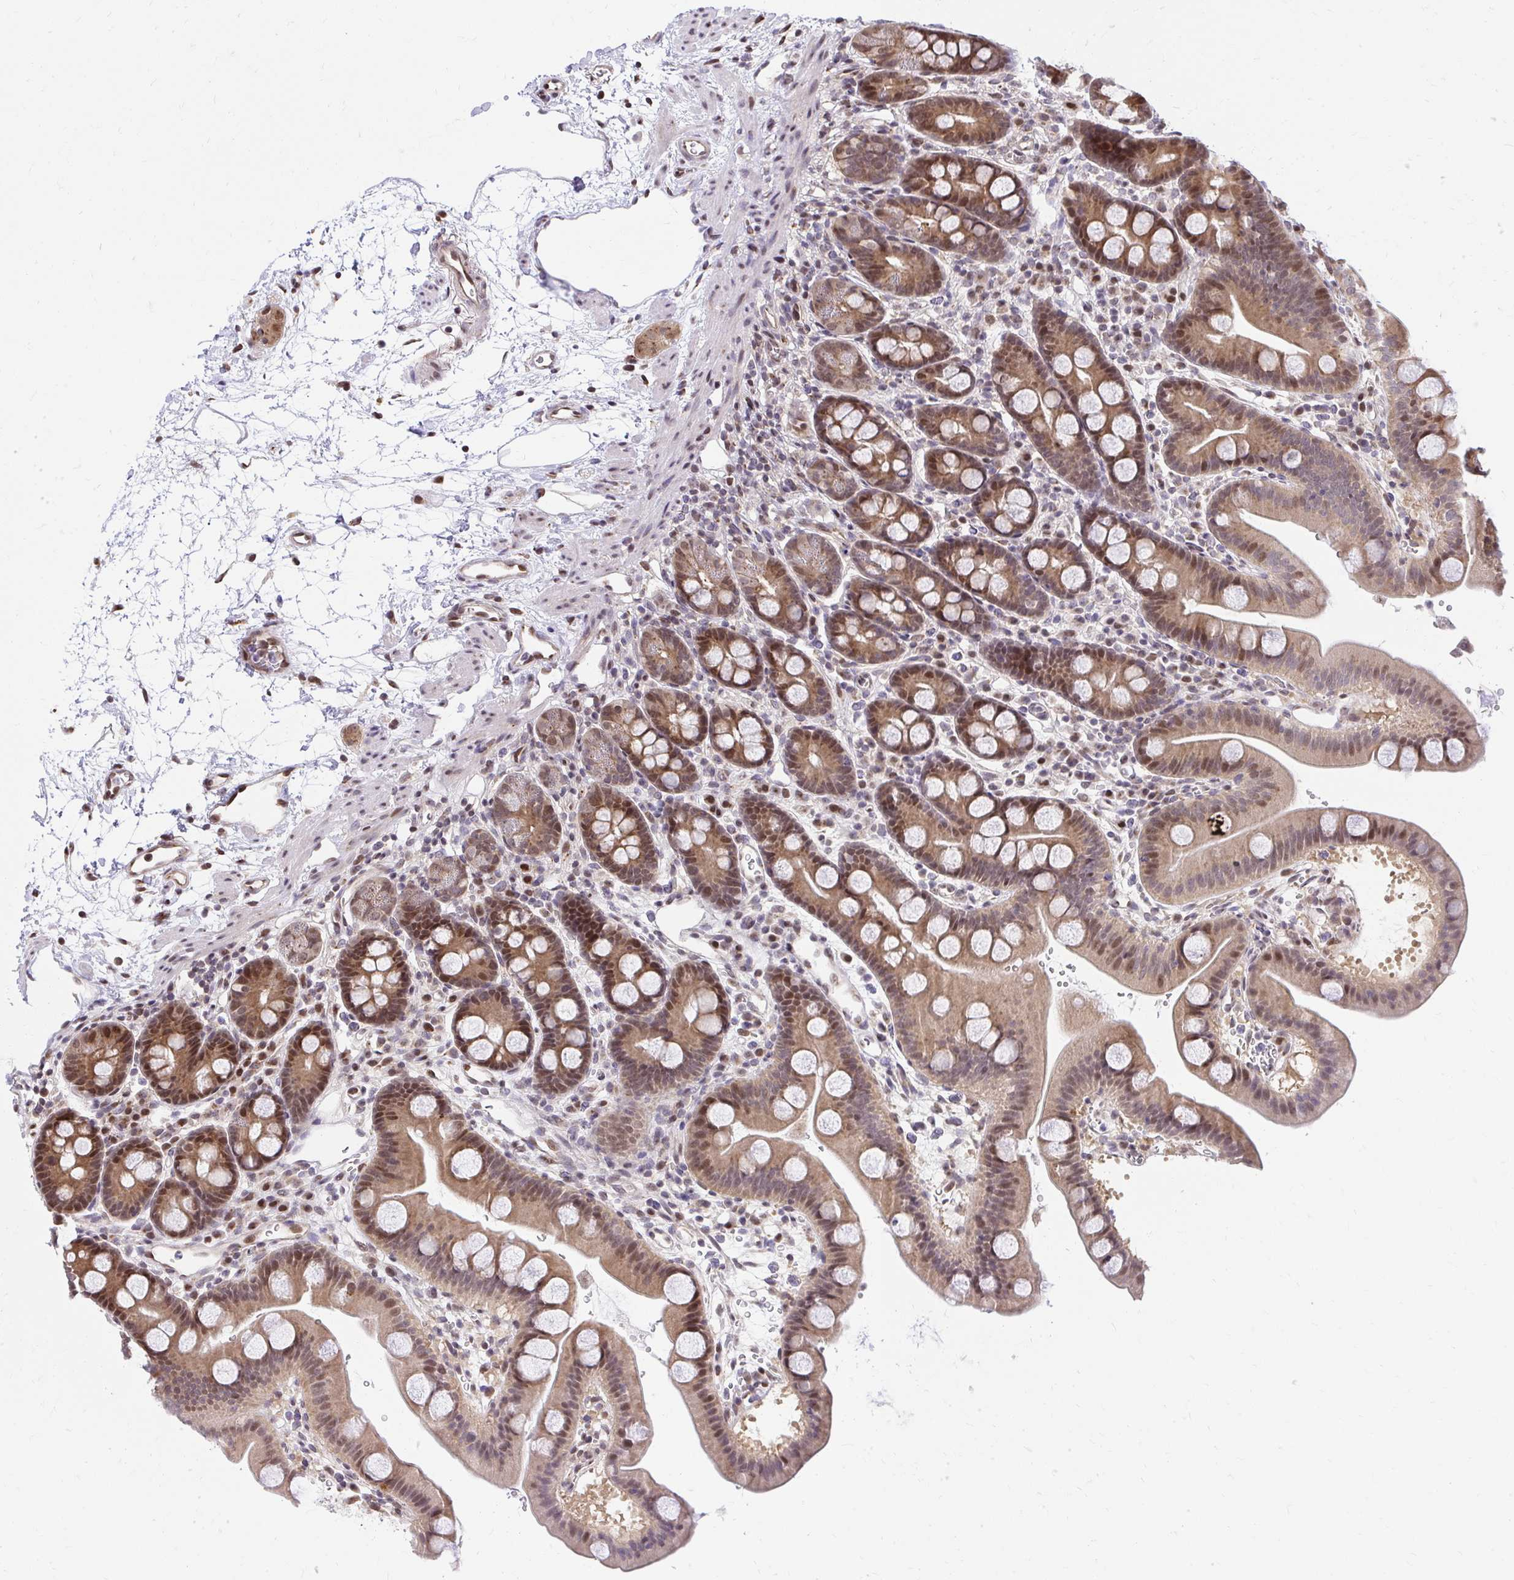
{"staining": {"intensity": "moderate", "quantity": "25%-75%", "location": "cytoplasmic/membranous,nuclear"}, "tissue": "duodenum", "cell_type": "Glandular cells", "image_type": "normal", "snomed": [{"axis": "morphology", "description": "Normal tissue, NOS"}, {"axis": "topography", "description": "Duodenum"}], "caption": "Immunohistochemical staining of unremarkable human duodenum demonstrates moderate cytoplasmic/membranous,nuclear protein positivity in about 25%-75% of glandular cells. (brown staining indicates protein expression, while blue staining denotes nuclei).", "gene": "PIGY", "patient": {"sex": "male", "age": 59}}